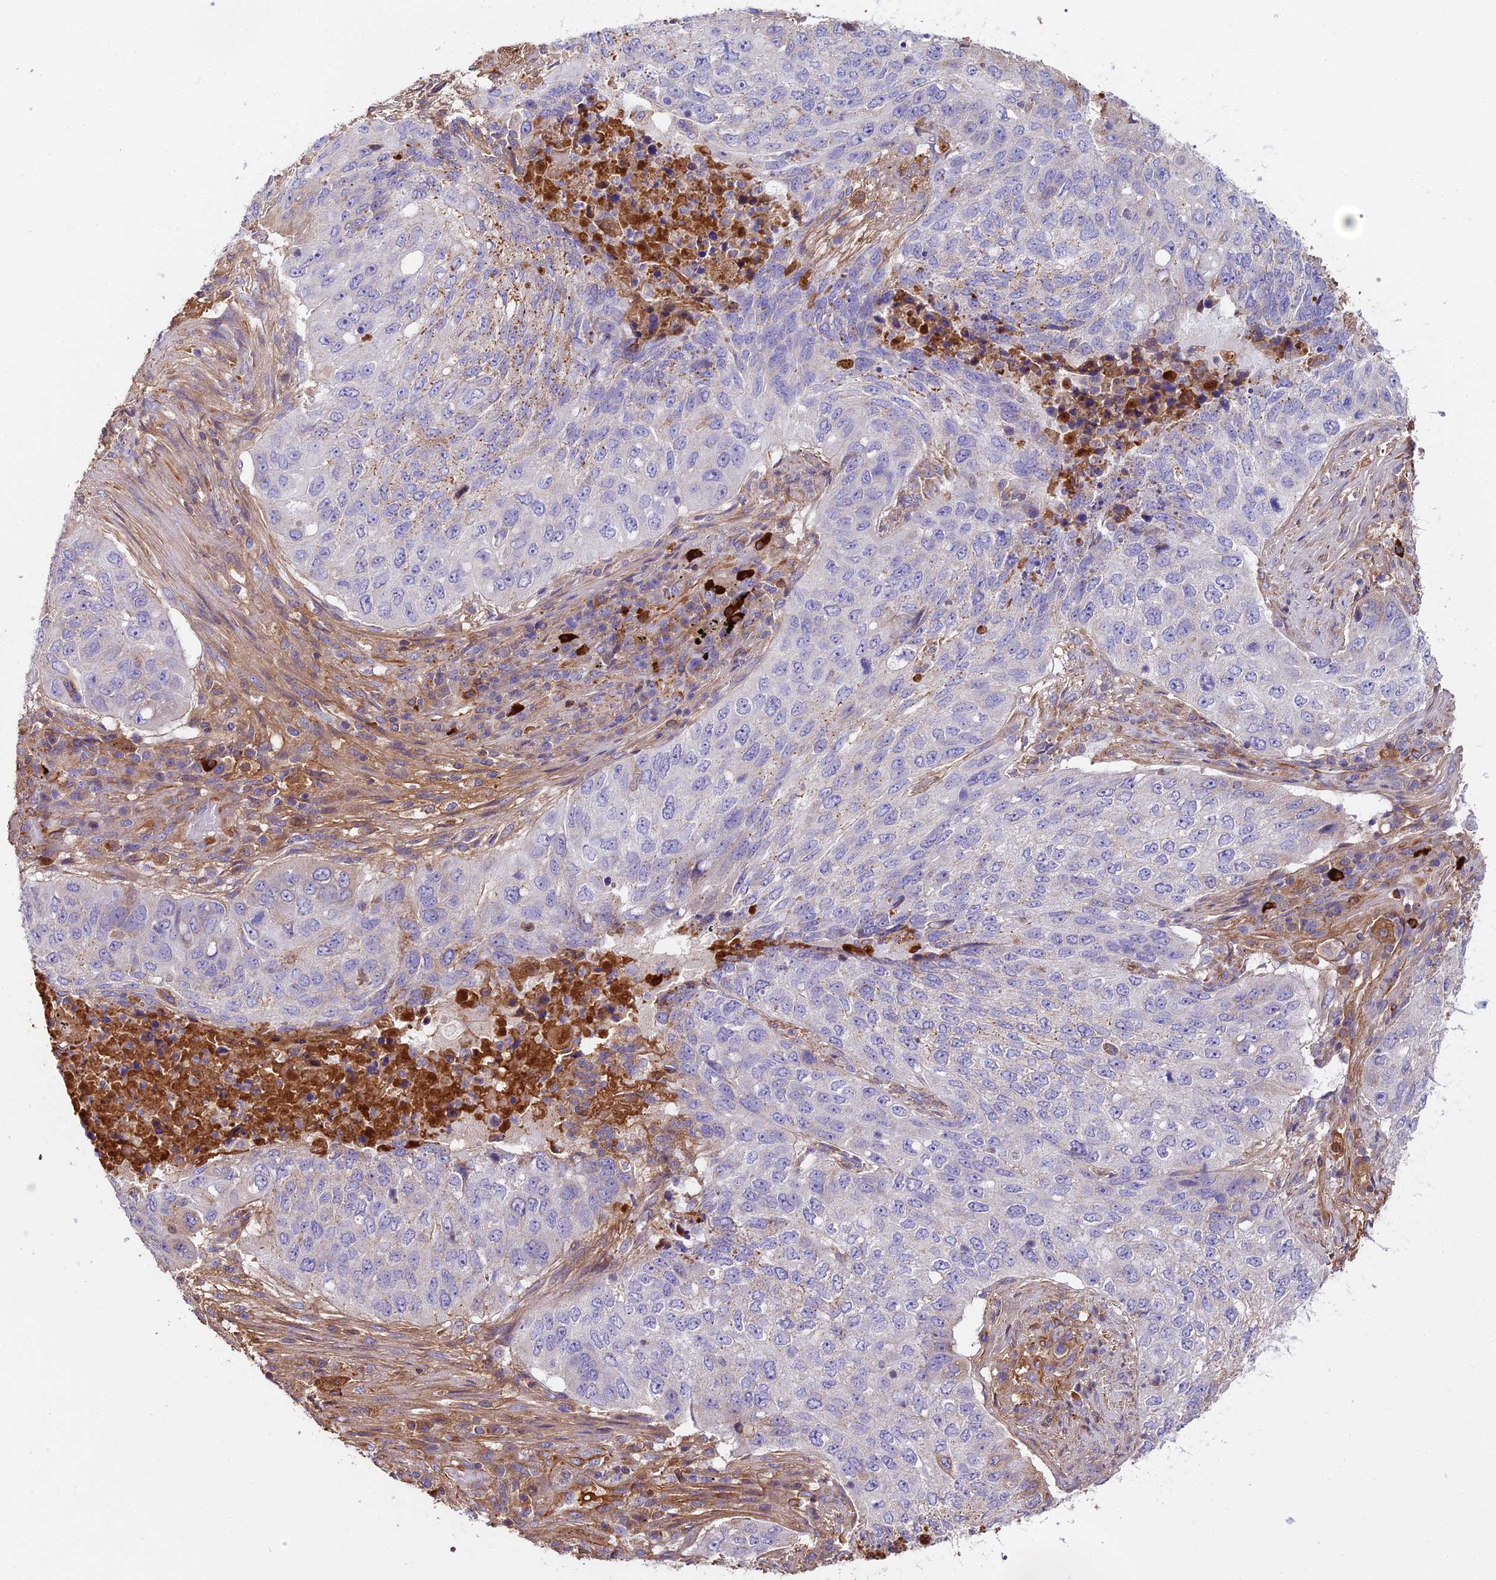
{"staining": {"intensity": "moderate", "quantity": "<25%", "location": "cytoplasmic/membranous"}, "tissue": "lung cancer", "cell_type": "Tumor cells", "image_type": "cancer", "snomed": [{"axis": "morphology", "description": "Squamous cell carcinoma, NOS"}, {"axis": "topography", "description": "Lung"}], "caption": "Moderate cytoplasmic/membranous protein staining is seen in approximately <25% of tumor cells in lung cancer.", "gene": "BEX4", "patient": {"sex": "female", "age": 63}}